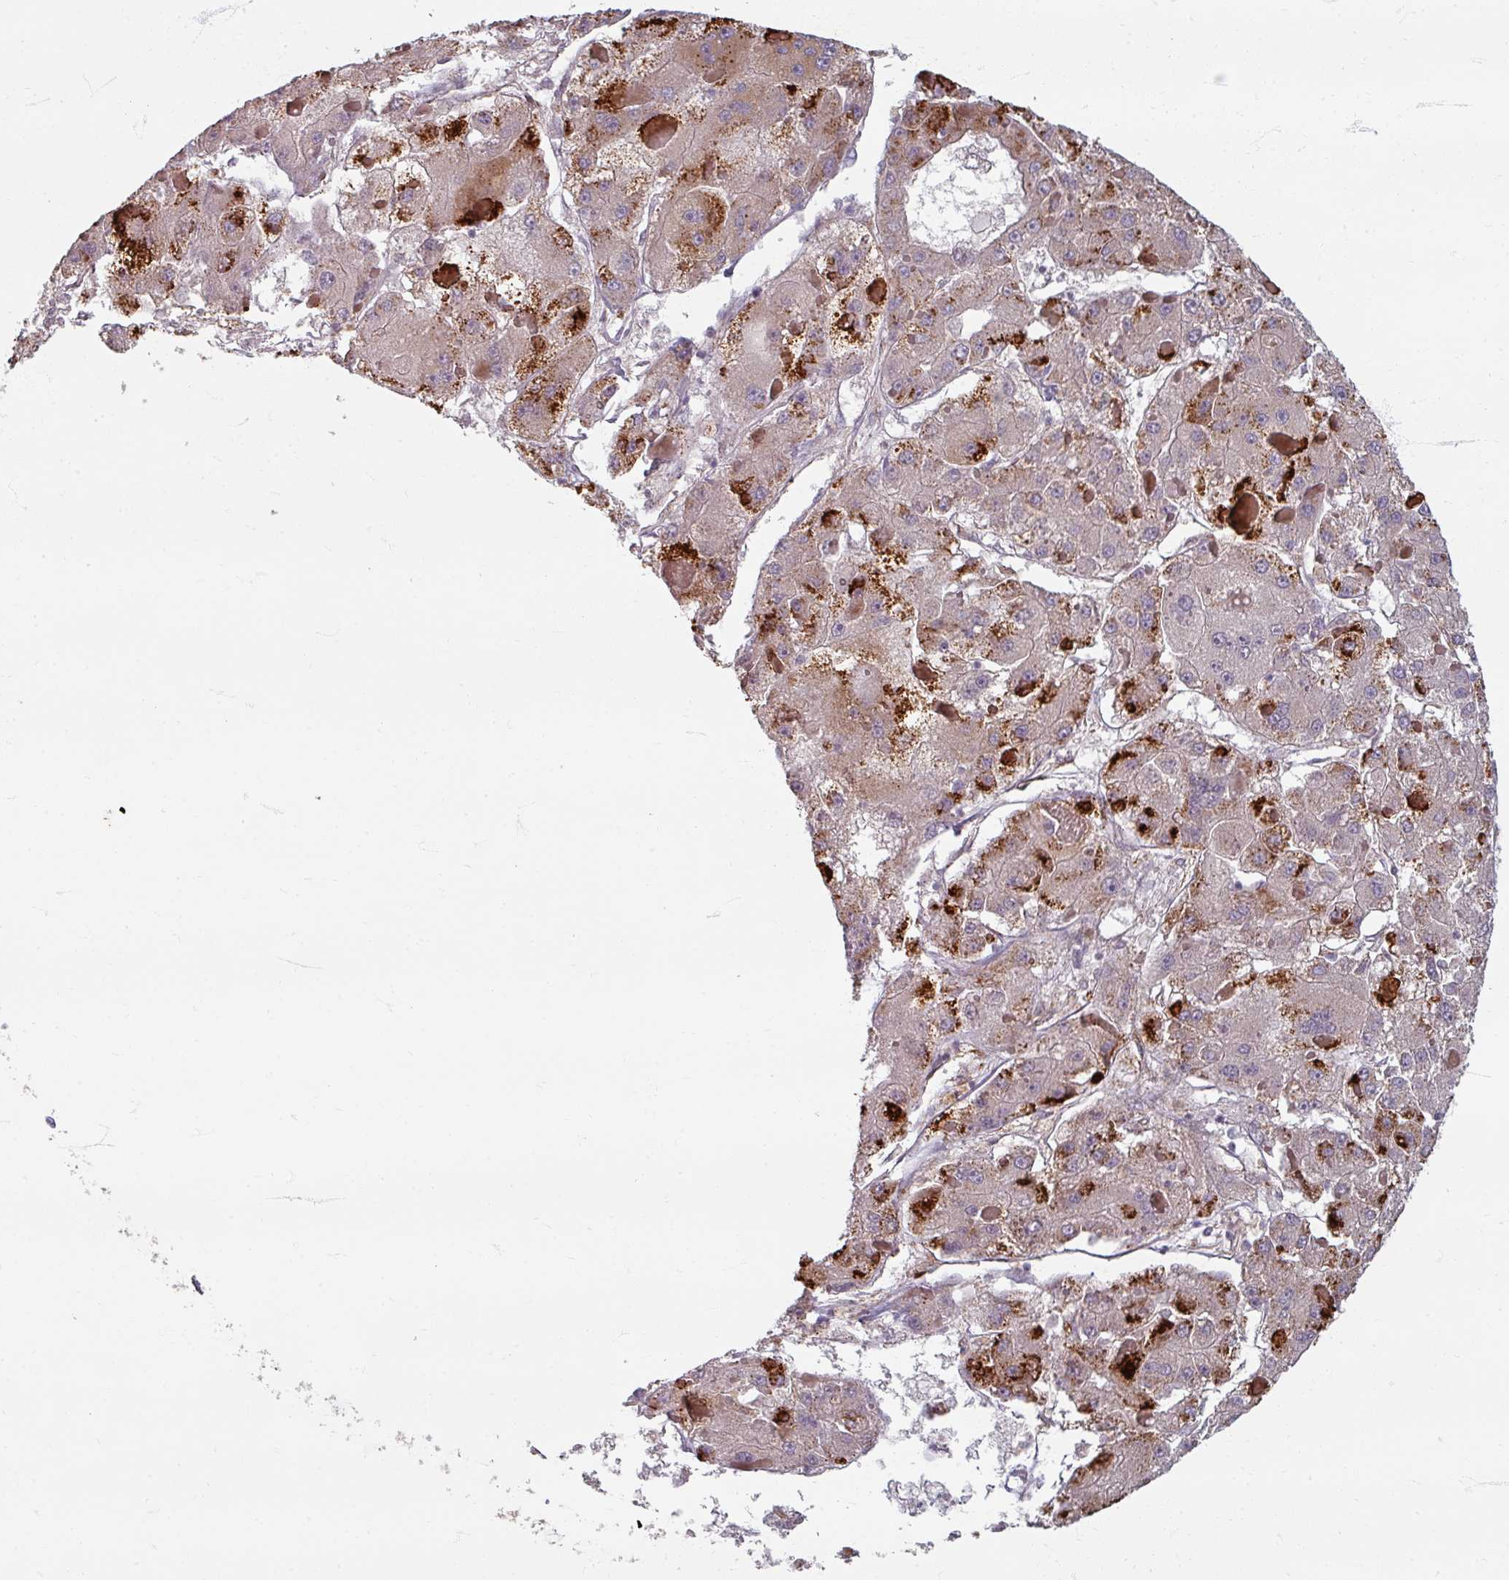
{"staining": {"intensity": "strong", "quantity": "<25%", "location": "cytoplasmic/membranous"}, "tissue": "liver cancer", "cell_type": "Tumor cells", "image_type": "cancer", "snomed": [{"axis": "morphology", "description": "Carcinoma, Hepatocellular, NOS"}, {"axis": "topography", "description": "Liver"}], "caption": "Liver hepatocellular carcinoma stained for a protein (brown) demonstrates strong cytoplasmic/membranous positive expression in about <25% of tumor cells.", "gene": "GABARAPL1", "patient": {"sex": "female", "age": 73}}